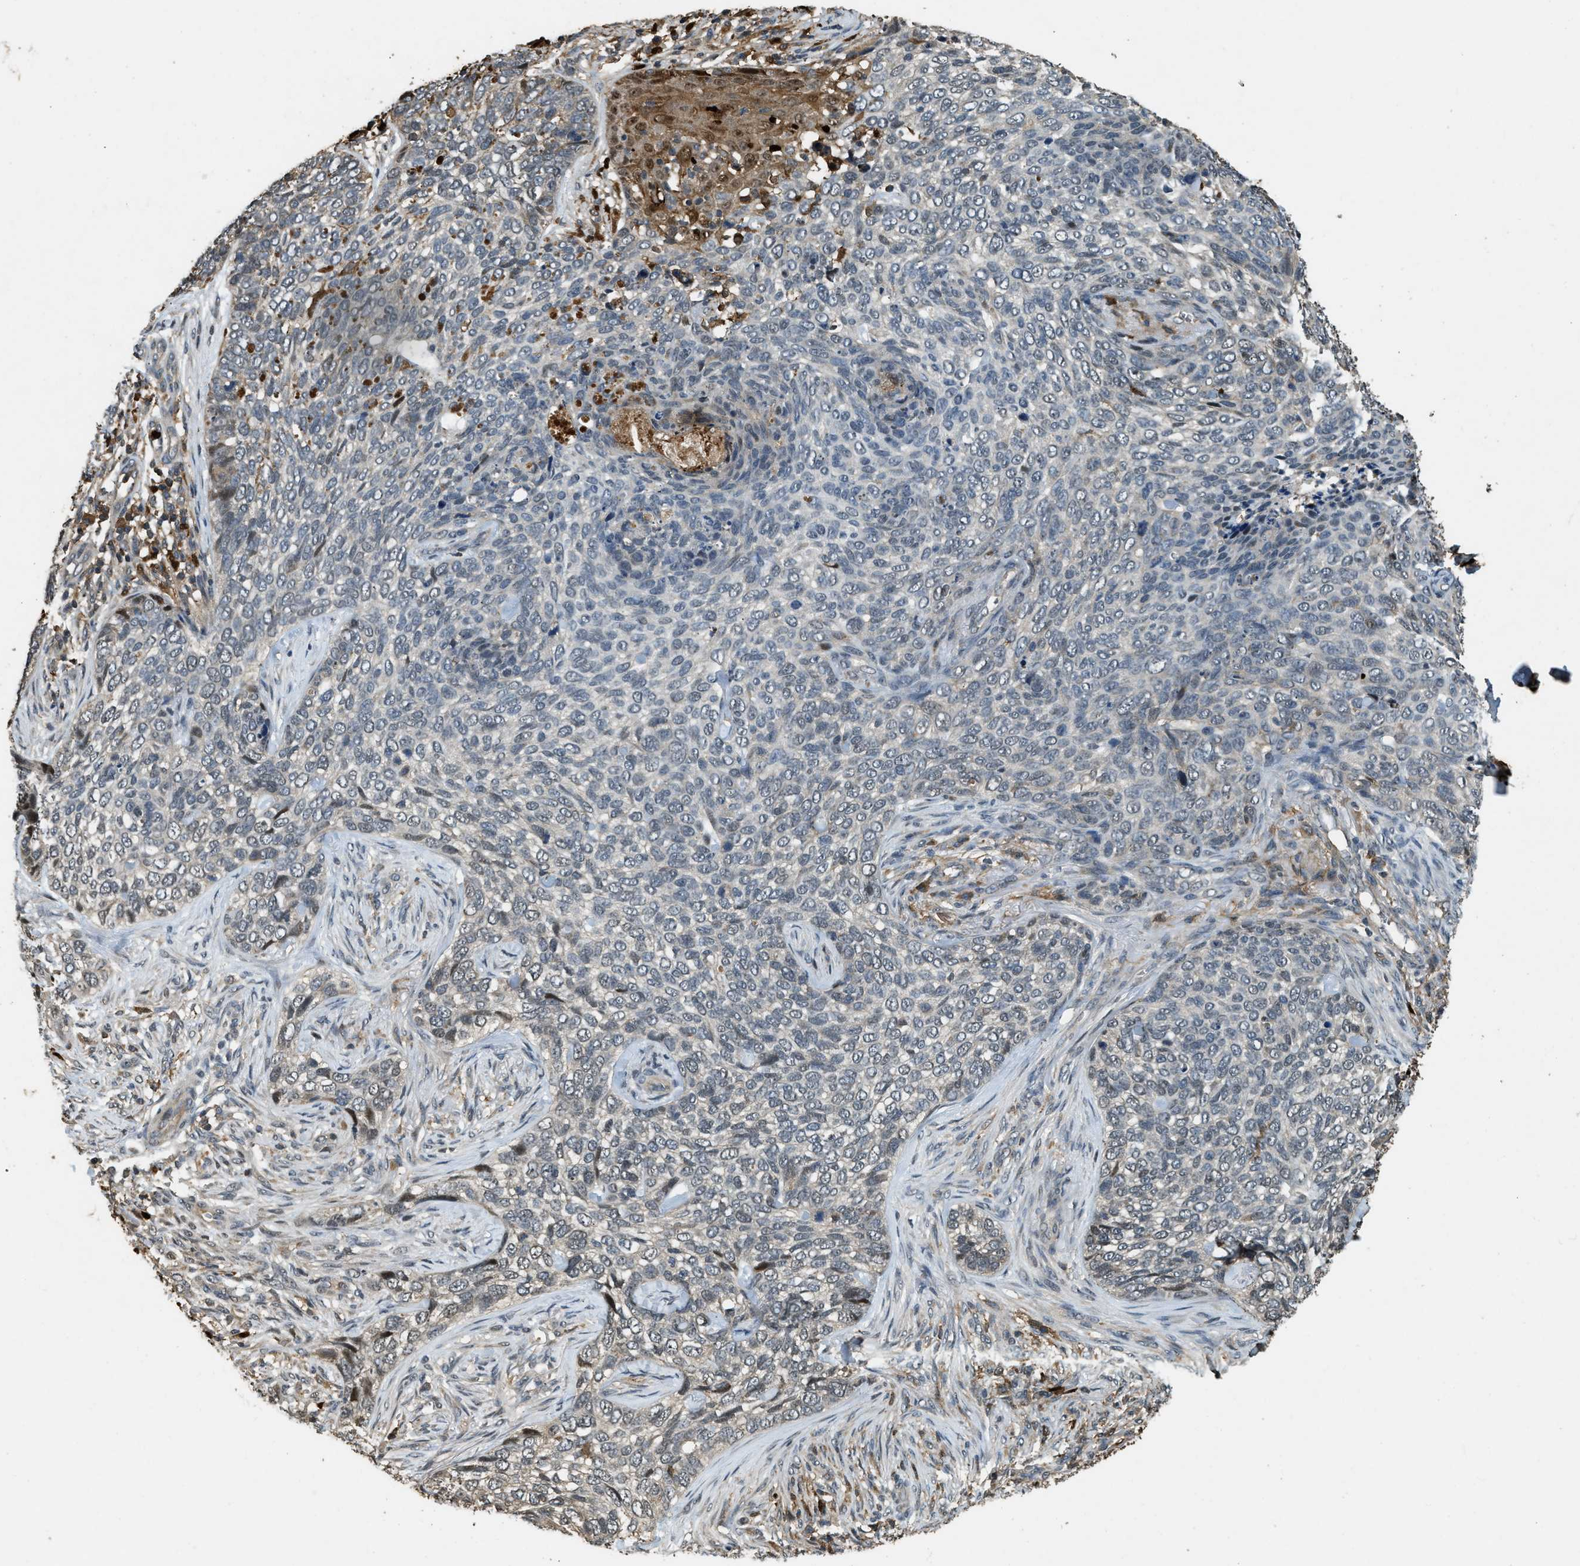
{"staining": {"intensity": "negative", "quantity": "none", "location": "none"}, "tissue": "skin cancer", "cell_type": "Tumor cells", "image_type": "cancer", "snomed": [{"axis": "morphology", "description": "Basal cell carcinoma"}, {"axis": "topography", "description": "Skin"}], "caption": "DAB (3,3'-diaminobenzidine) immunohistochemical staining of human skin cancer (basal cell carcinoma) shows no significant expression in tumor cells. Brightfield microscopy of IHC stained with DAB (brown) and hematoxylin (blue), captured at high magnification.", "gene": "RNF141", "patient": {"sex": "female", "age": 64}}